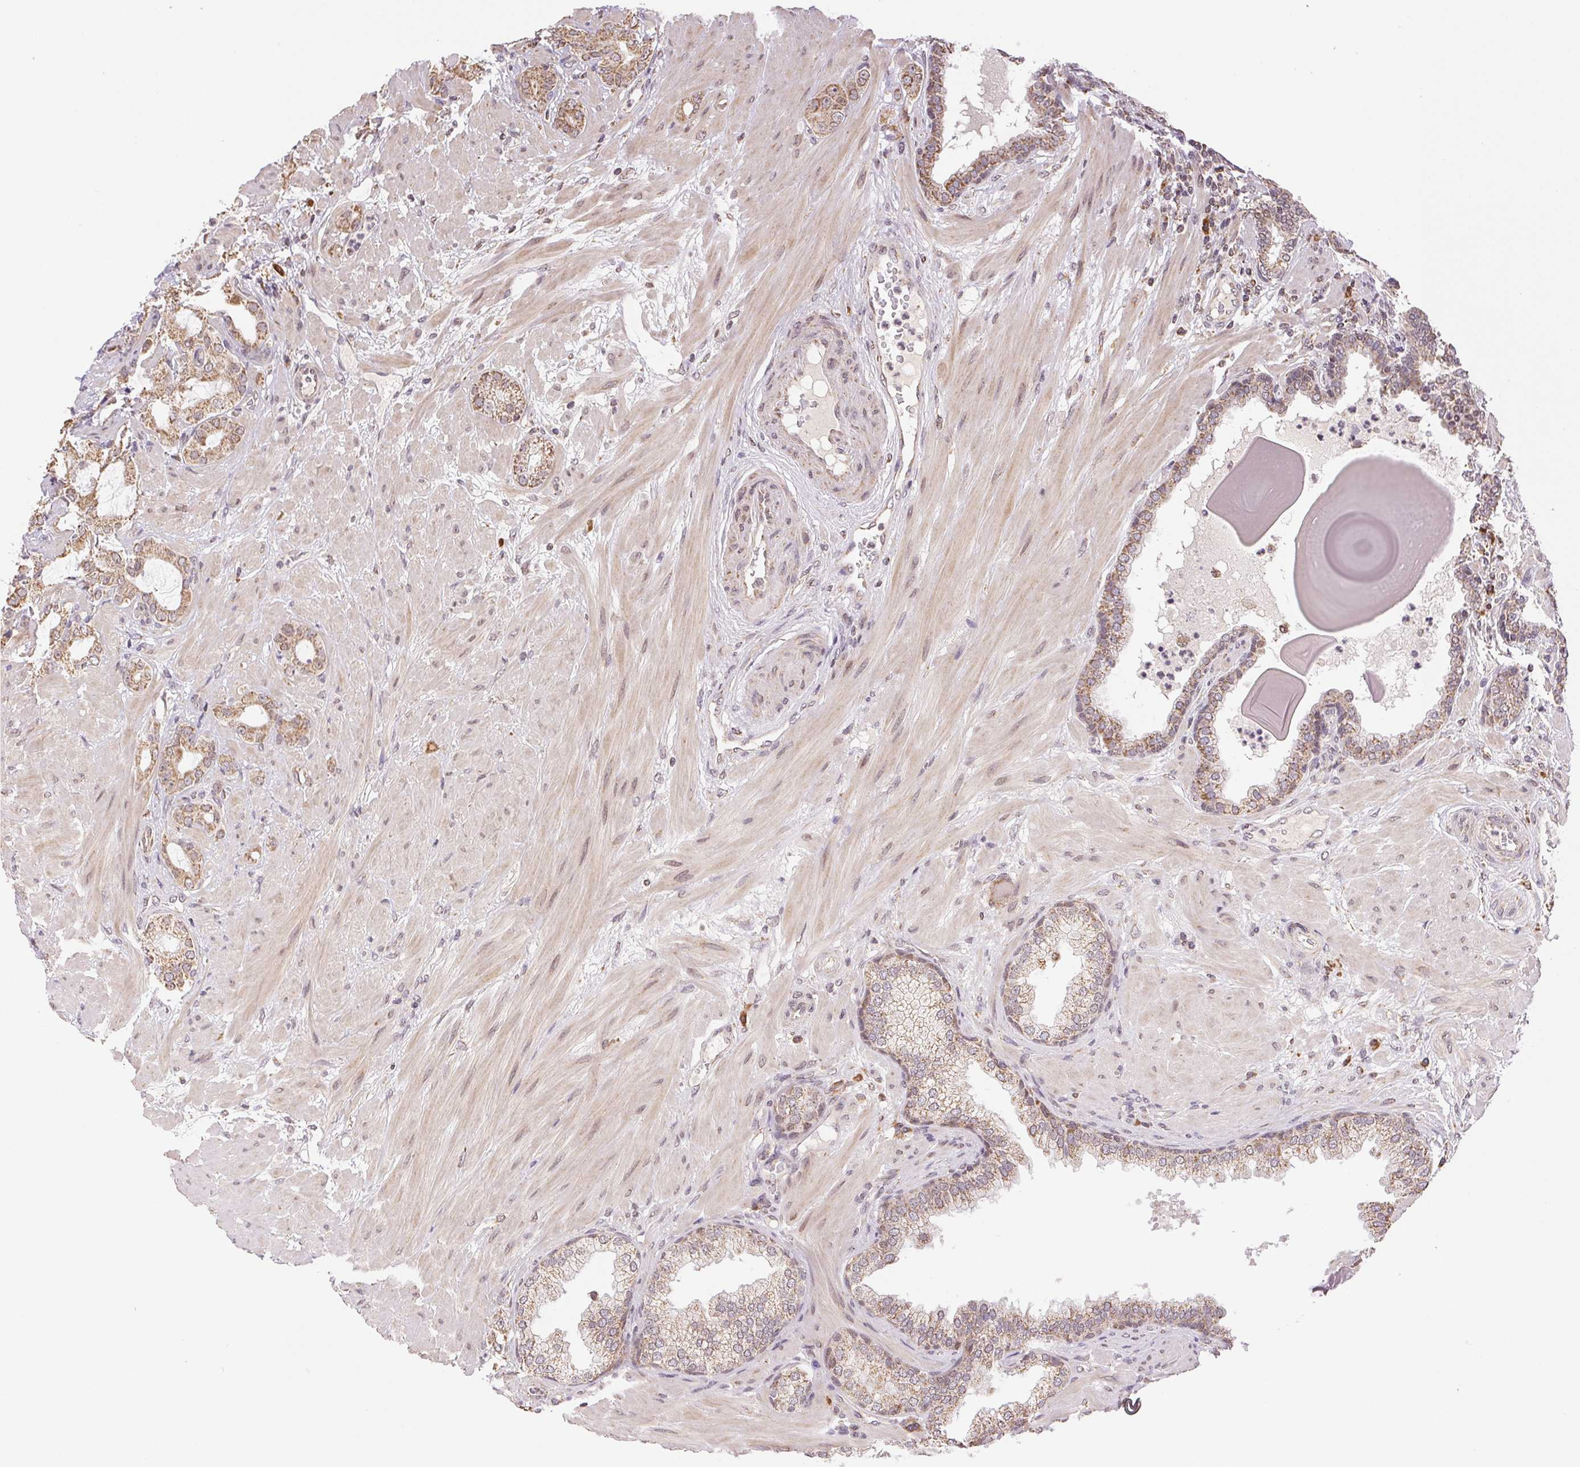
{"staining": {"intensity": "moderate", "quantity": ">75%", "location": "cytoplasmic/membranous"}, "tissue": "prostate cancer", "cell_type": "Tumor cells", "image_type": "cancer", "snomed": [{"axis": "morphology", "description": "Adenocarcinoma, Low grade"}, {"axis": "topography", "description": "Prostate"}], "caption": "IHC staining of prostate cancer, which exhibits medium levels of moderate cytoplasmic/membranous positivity in about >75% of tumor cells indicating moderate cytoplasmic/membranous protein staining. The staining was performed using DAB (3,3'-diaminobenzidine) (brown) for protein detection and nuclei were counterstained in hematoxylin (blue).", "gene": "PIWIL4", "patient": {"sex": "male", "age": 57}}